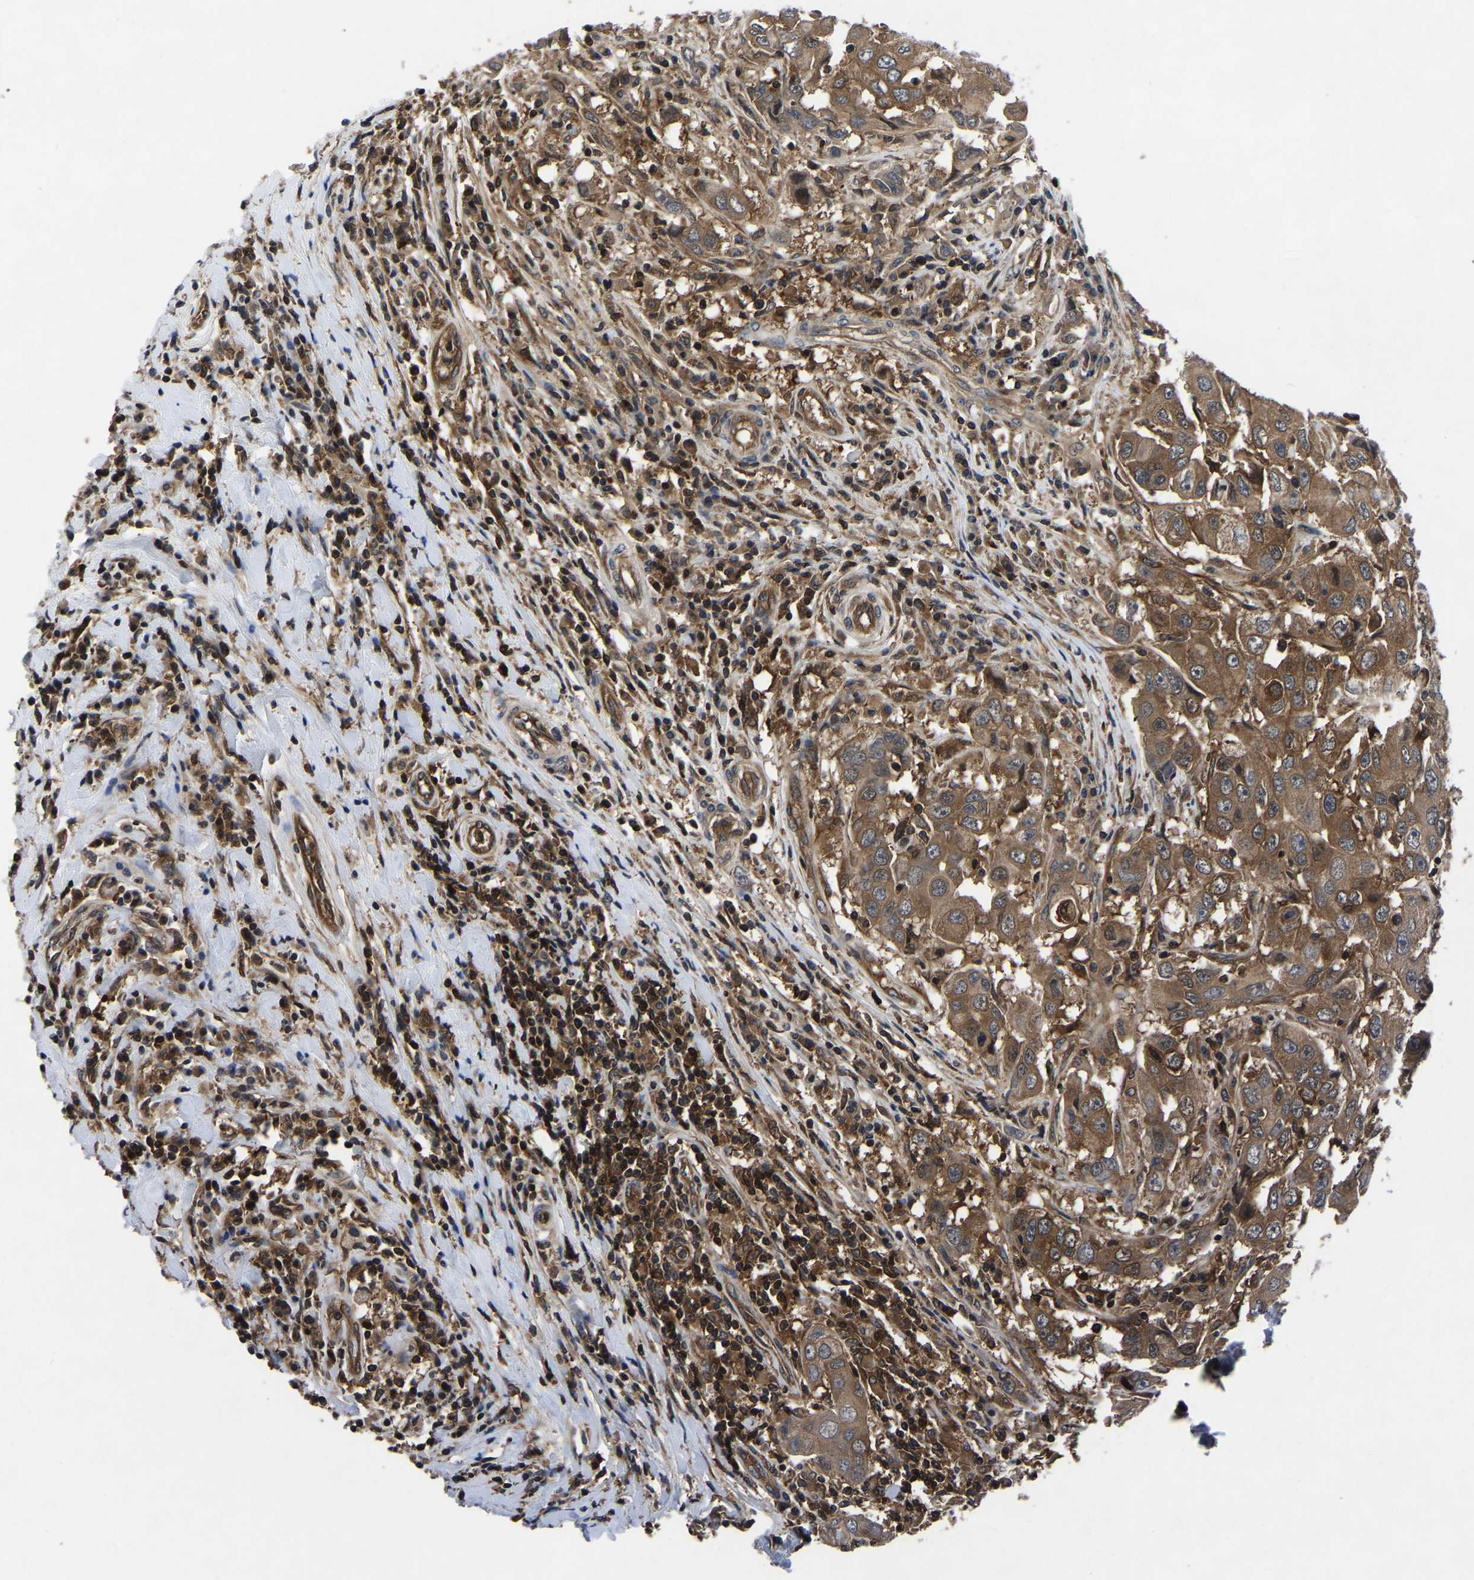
{"staining": {"intensity": "moderate", "quantity": ">75%", "location": "cytoplasmic/membranous"}, "tissue": "breast cancer", "cell_type": "Tumor cells", "image_type": "cancer", "snomed": [{"axis": "morphology", "description": "Duct carcinoma"}, {"axis": "topography", "description": "Breast"}], "caption": "A high-resolution micrograph shows immunohistochemistry (IHC) staining of breast intraductal carcinoma, which demonstrates moderate cytoplasmic/membranous positivity in about >75% of tumor cells.", "gene": "FGD5", "patient": {"sex": "female", "age": 27}}